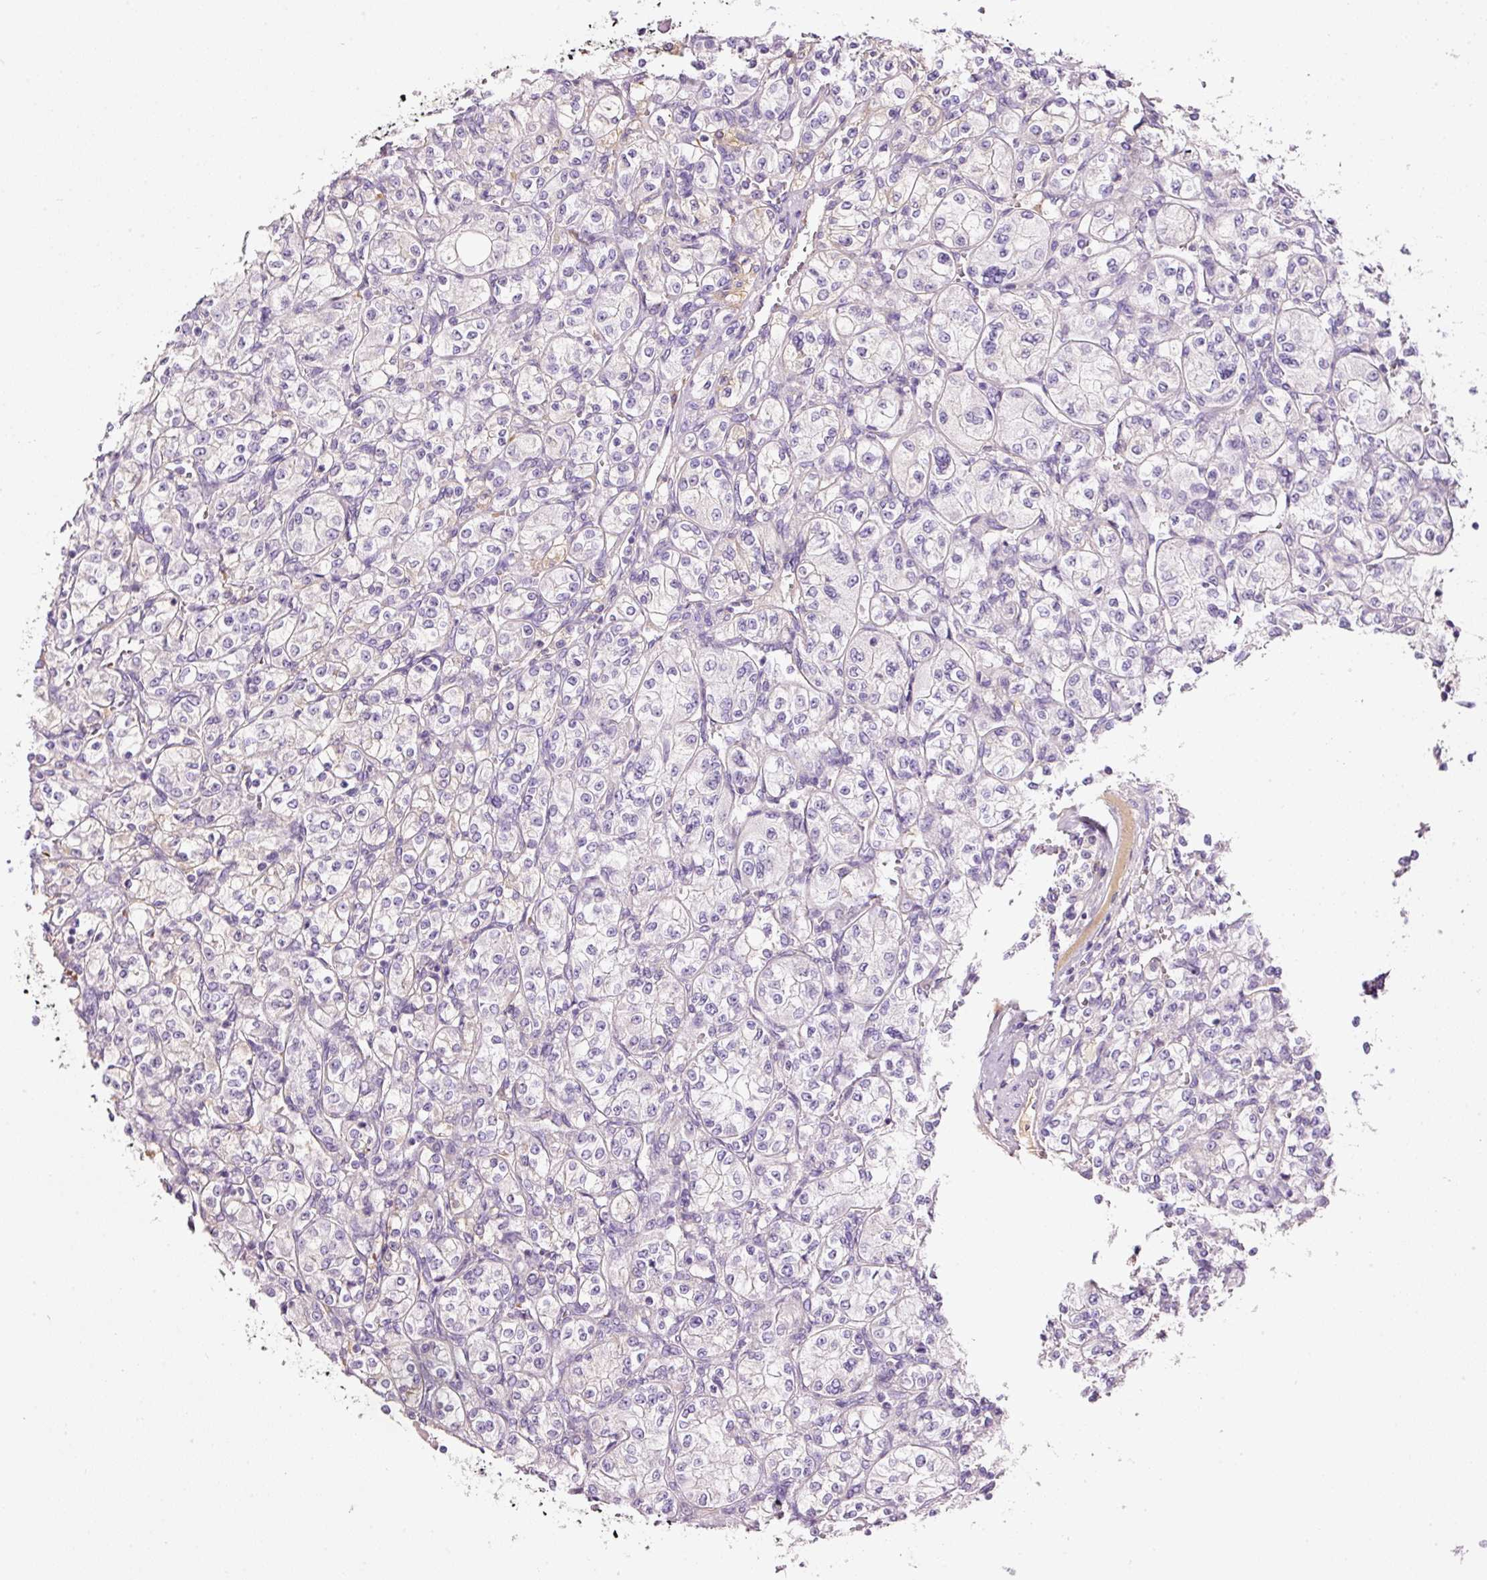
{"staining": {"intensity": "negative", "quantity": "none", "location": "none"}, "tissue": "renal cancer", "cell_type": "Tumor cells", "image_type": "cancer", "snomed": [{"axis": "morphology", "description": "Adenocarcinoma, NOS"}, {"axis": "topography", "description": "Kidney"}], "caption": "This is a photomicrograph of IHC staining of renal adenocarcinoma, which shows no expression in tumor cells.", "gene": "SOS2", "patient": {"sex": "male", "age": 77}}